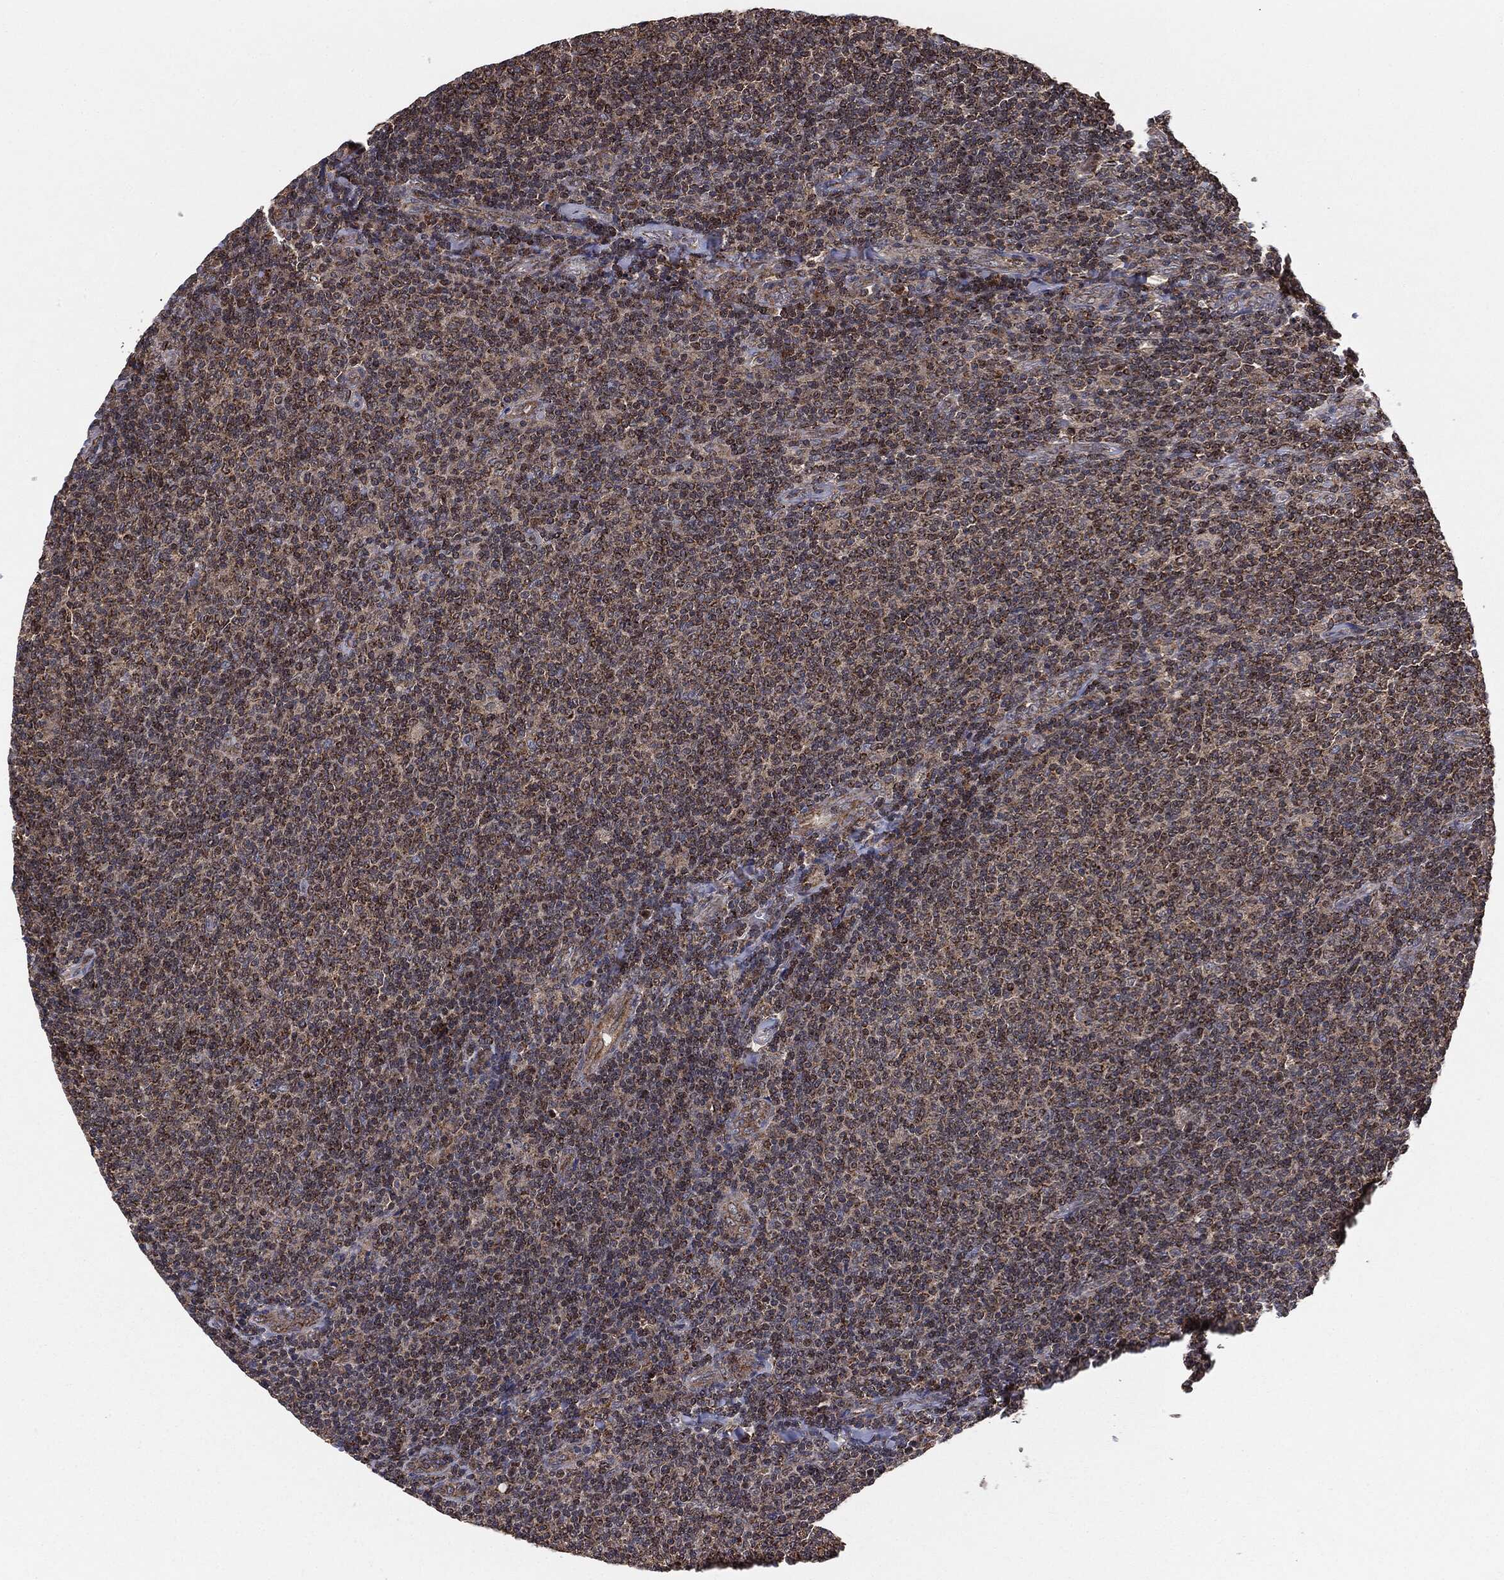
{"staining": {"intensity": "moderate", "quantity": ">75%", "location": "cytoplasmic/membranous"}, "tissue": "lymphoma", "cell_type": "Tumor cells", "image_type": "cancer", "snomed": [{"axis": "morphology", "description": "Malignant lymphoma, non-Hodgkin's type, Low grade"}, {"axis": "topography", "description": "Lymph node"}], "caption": "Human low-grade malignant lymphoma, non-Hodgkin's type stained for a protein (brown) displays moderate cytoplasmic/membranous positive positivity in about >75% of tumor cells.", "gene": "MTOR", "patient": {"sex": "male", "age": 52}}